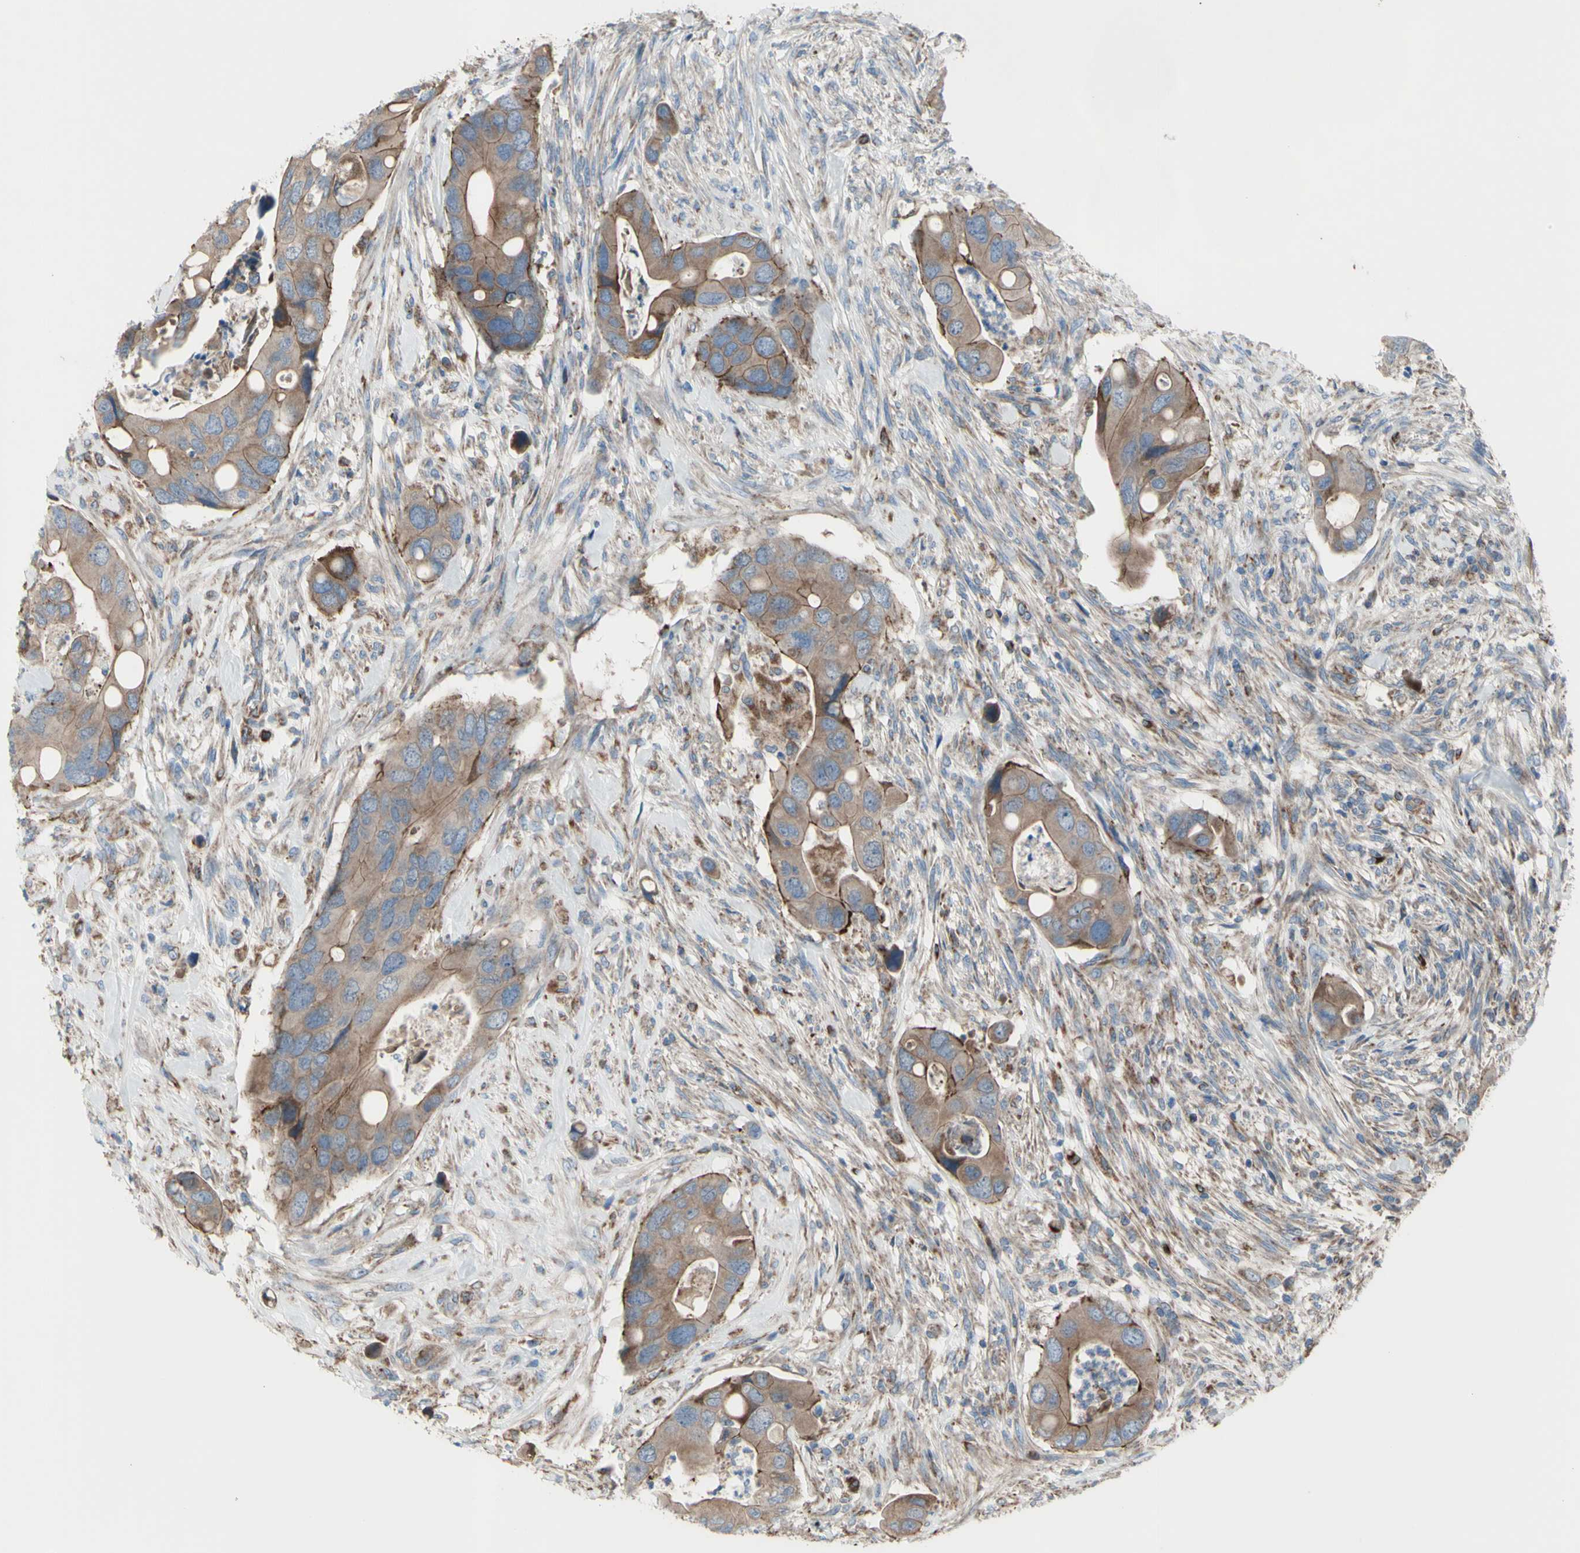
{"staining": {"intensity": "weak", "quantity": ">75%", "location": "cytoplasmic/membranous"}, "tissue": "colorectal cancer", "cell_type": "Tumor cells", "image_type": "cancer", "snomed": [{"axis": "morphology", "description": "Adenocarcinoma, NOS"}, {"axis": "topography", "description": "Rectum"}], "caption": "Colorectal cancer stained with DAB (3,3'-diaminobenzidine) immunohistochemistry (IHC) reveals low levels of weak cytoplasmic/membranous positivity in about >75% of tumor cells. The protein is stained brown, and the nuclei are stained in blue (DAB (3,3'-diaminobenzidine) IHC with brightfield microscopy, high magnification).", "gene": "EMC7", "patient": {"sex": "female", "age": 57}}